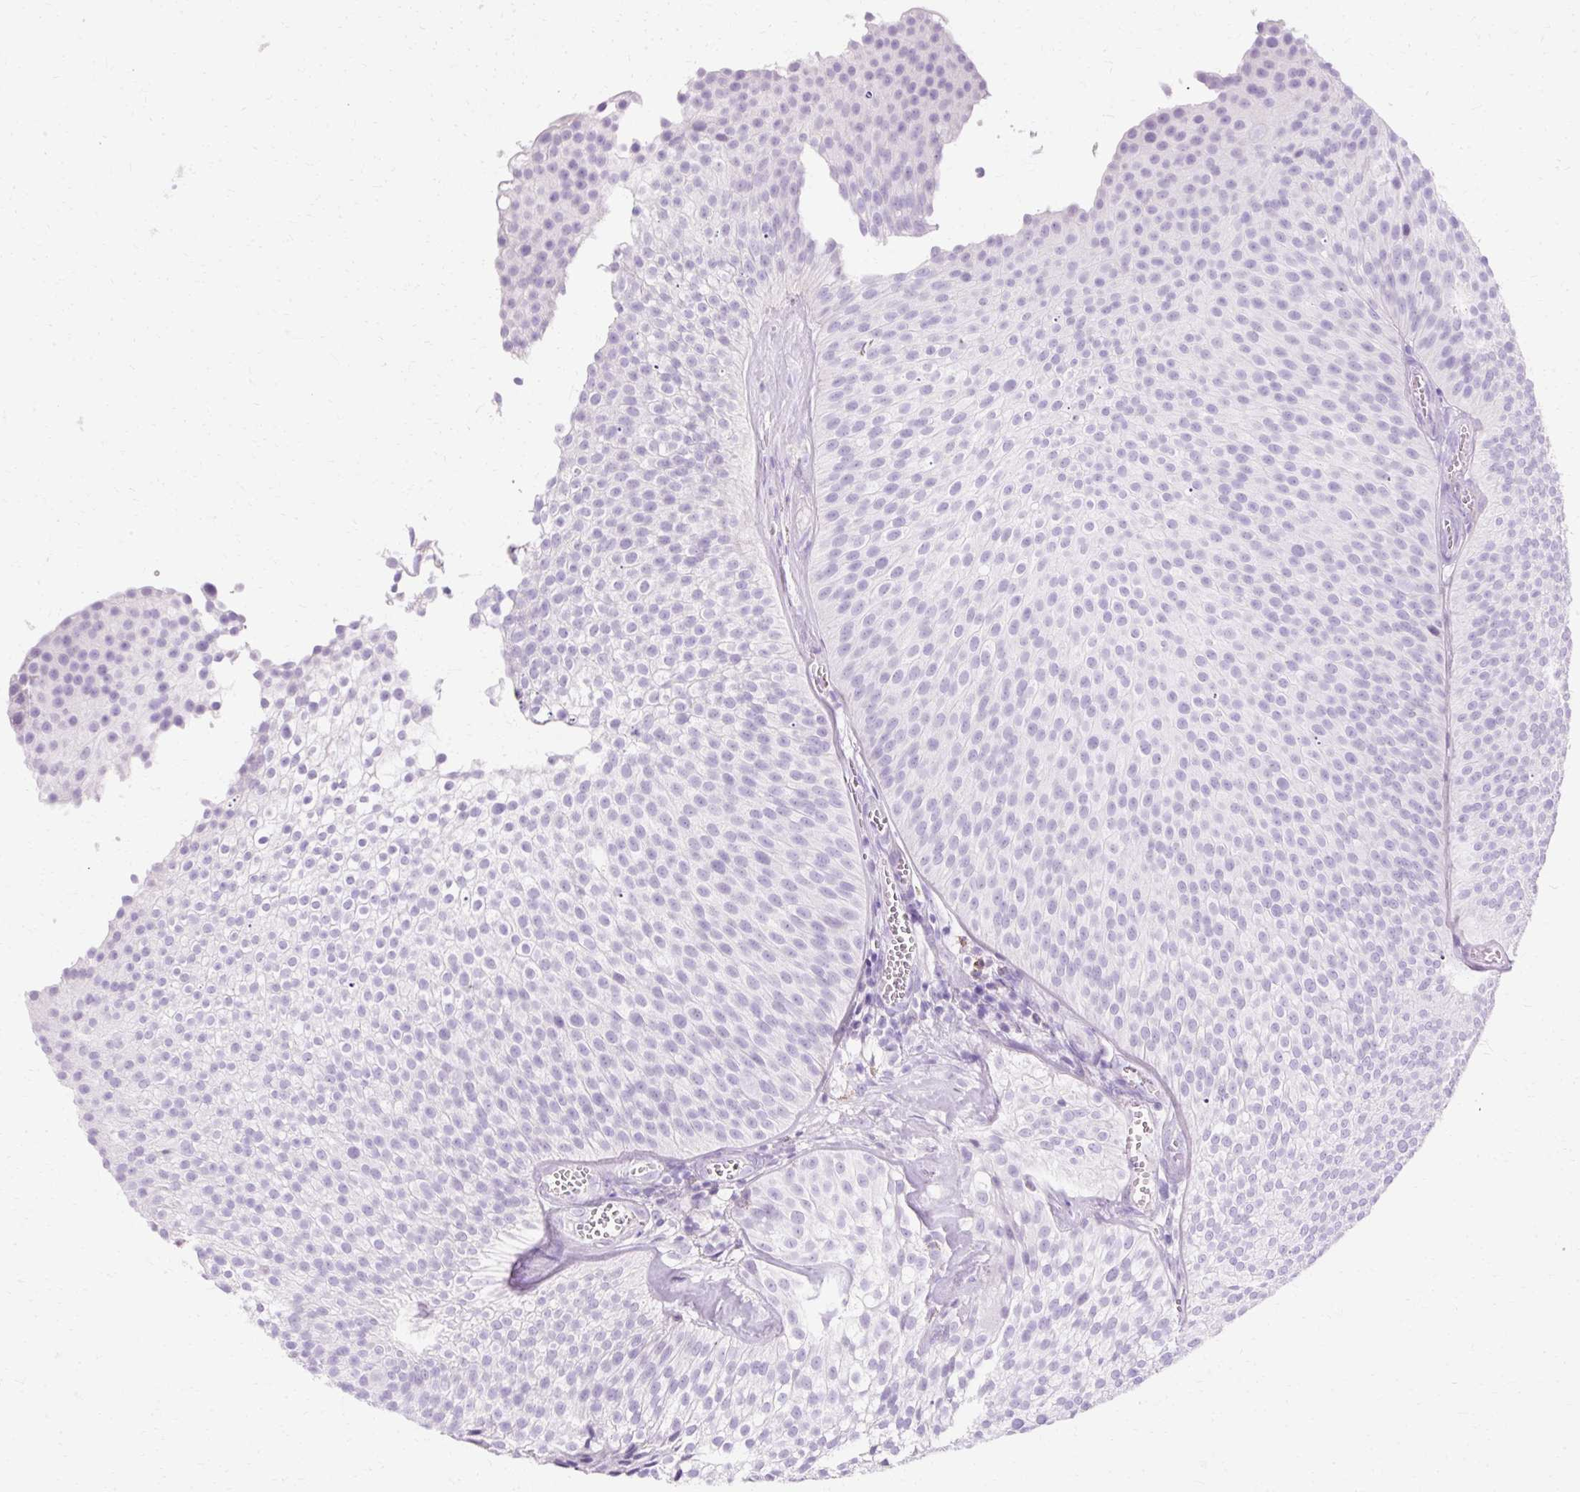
{"staining": {"intensity": "negative", "quantity": "none", "location": "none"}, "tissue": "urothelial cancer", "cell_type": "Tumor cells", "image_type": "cancer", "snomed": [{"axis": "morphology", "description": "Urothelial carcinoma, Low grade"}, {"axis": "topography", "description": "Urinary bladder"}], "caption": "Immunohistochemistry micrograph of human urothelial carcinoma (low-grade) stained for a protein (brown), which reveals no expression in tumor cells.", "gene": "HSD11B1", "patient": {"sex": "male", "age": 91}}